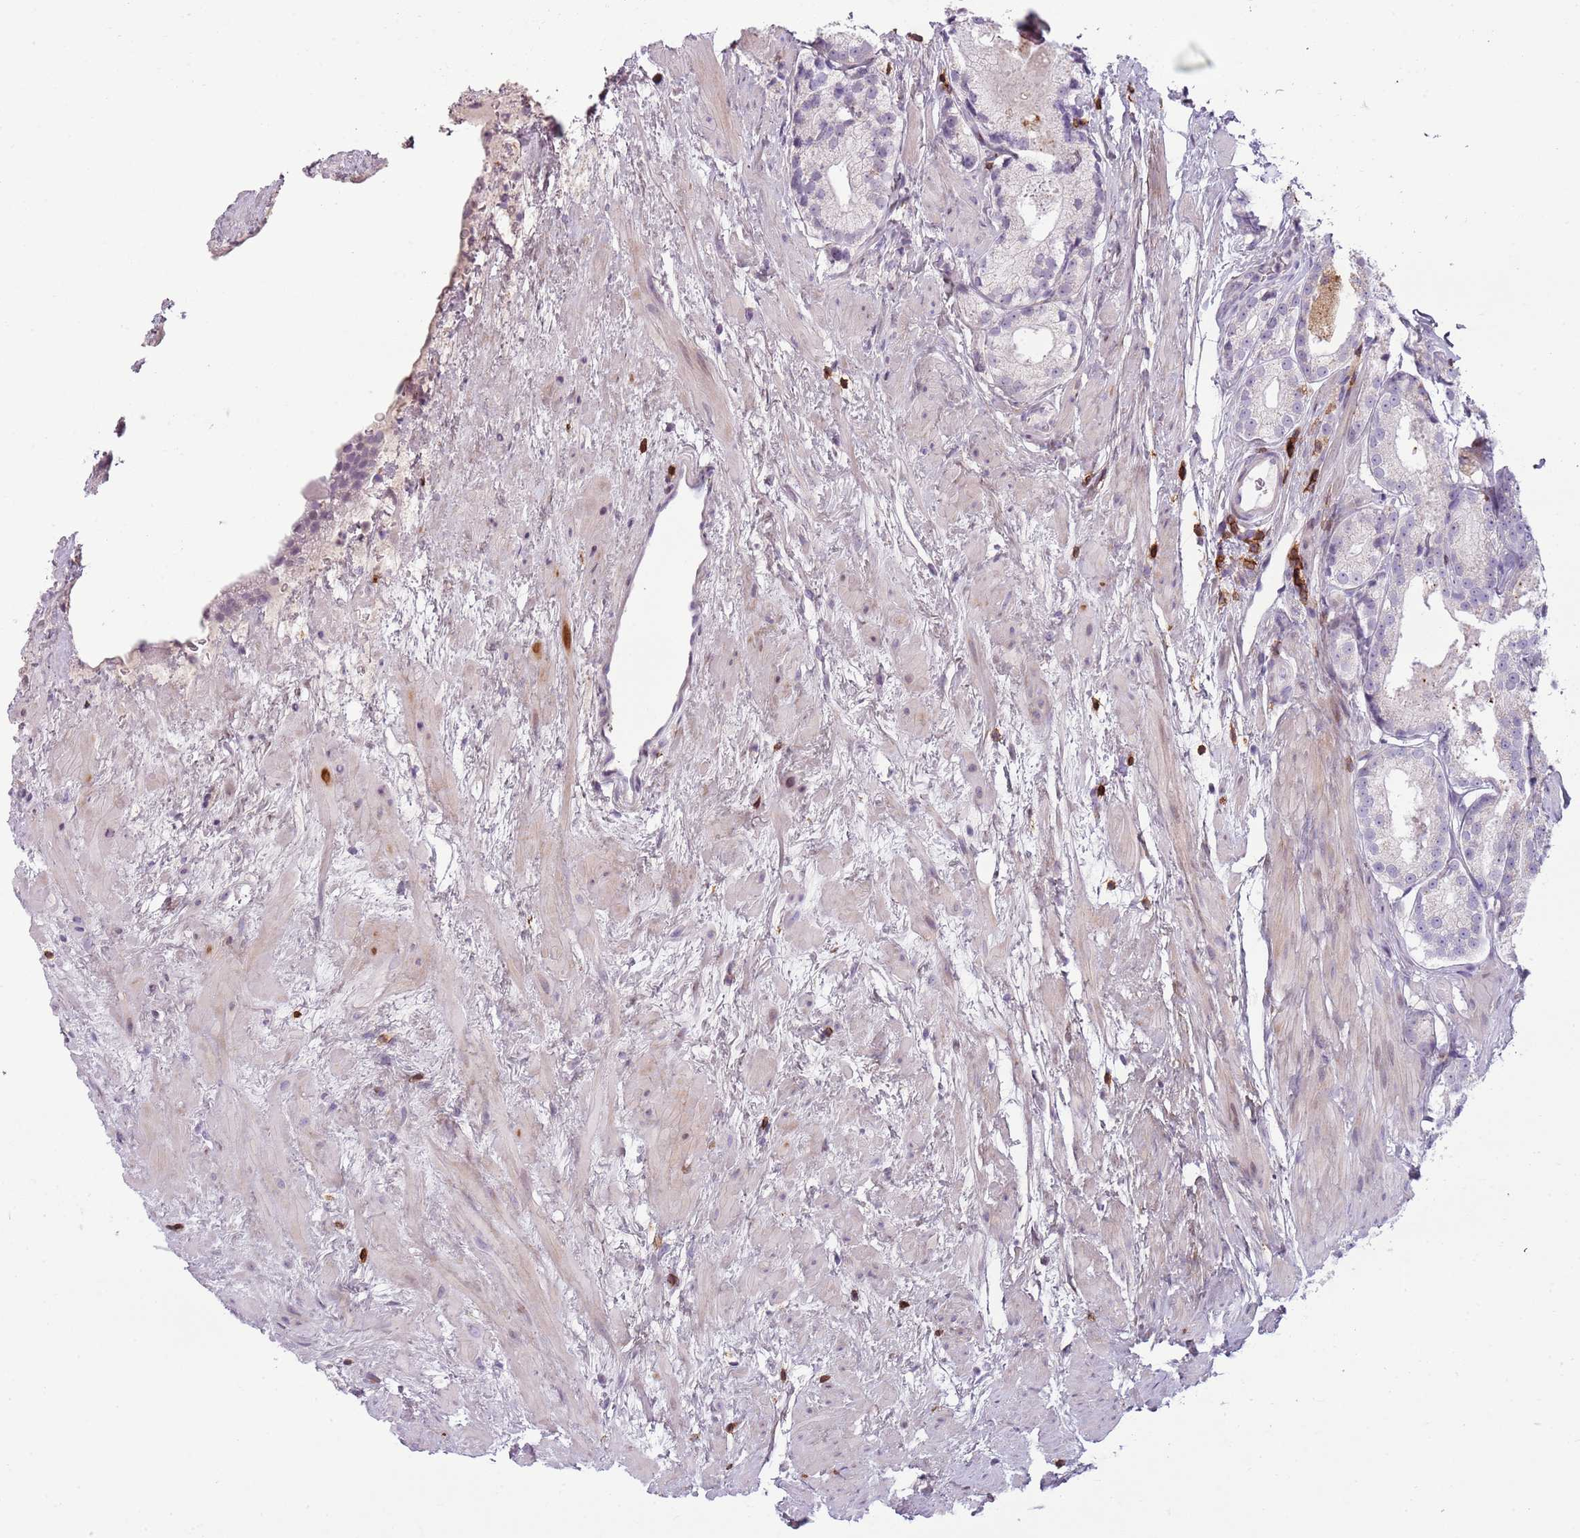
{"staining": {"intensity": "negative", "quantity": "none", "location": "none"}, "tissue": "prostate cancer", "cell_type": "Tumor cells", "image_type": "cancer", "snomed": [{"axis": "morphology", "description": "Adenocarcinoma, Low grade"}, {"axis": "topography", "description": "Prostate"}], "caption": "Prostate adenocarcinoma (low-grade) was stained to show a protein in brown. There is no significant expression in tumor cells.", "gene": "ZNF583", "patient": {"sex": "male", "age": 68}}